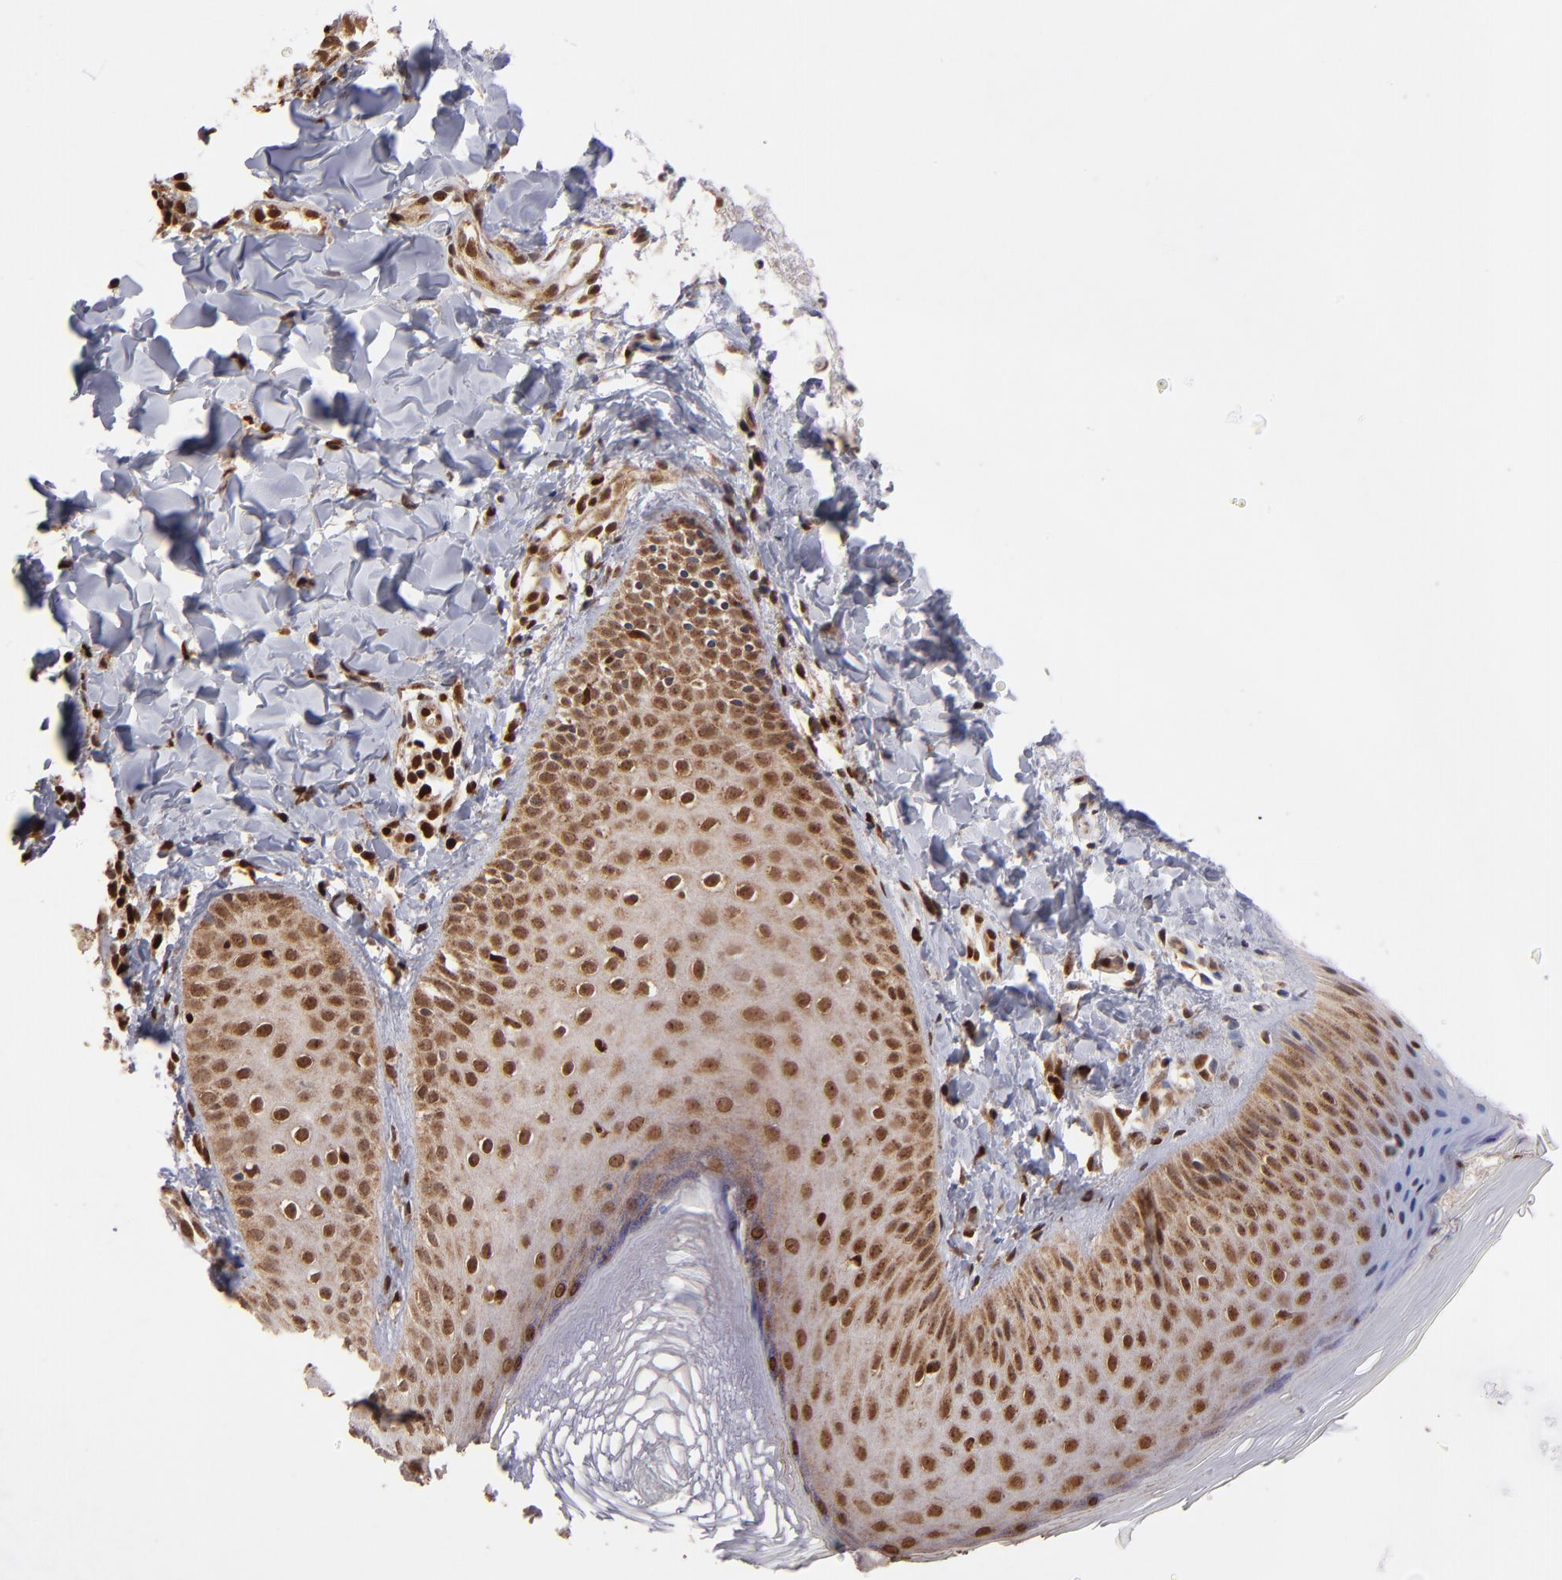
{"staining": {"intensity": "strong", "quantity": ">75%", "location": "cytoplasmic/membranous,nuclear"}, "tissue": "skin", "cell_type": "Epidermal cells", "image_type": "normal", "snomed": [{"axis": "morphology", "description": "Normal tissue, NOS"}, {"axis": "morphology", "description": "Inflammation, NOS"}, {"axis": "topography", "description": "Soft tissue"}, {"axis": "topography", "description": "Anal"}], "caption": "DAB (3,3'-diaminobenzidine) immunohistochemical staining of unremarkable human skin demonstrates strong cytoplasmic/membranous,nuclear protein positivity in about >75% of epidermal cells.", "gene": "TOP1MT", "patient": {"sex": "female", "age": 15}}